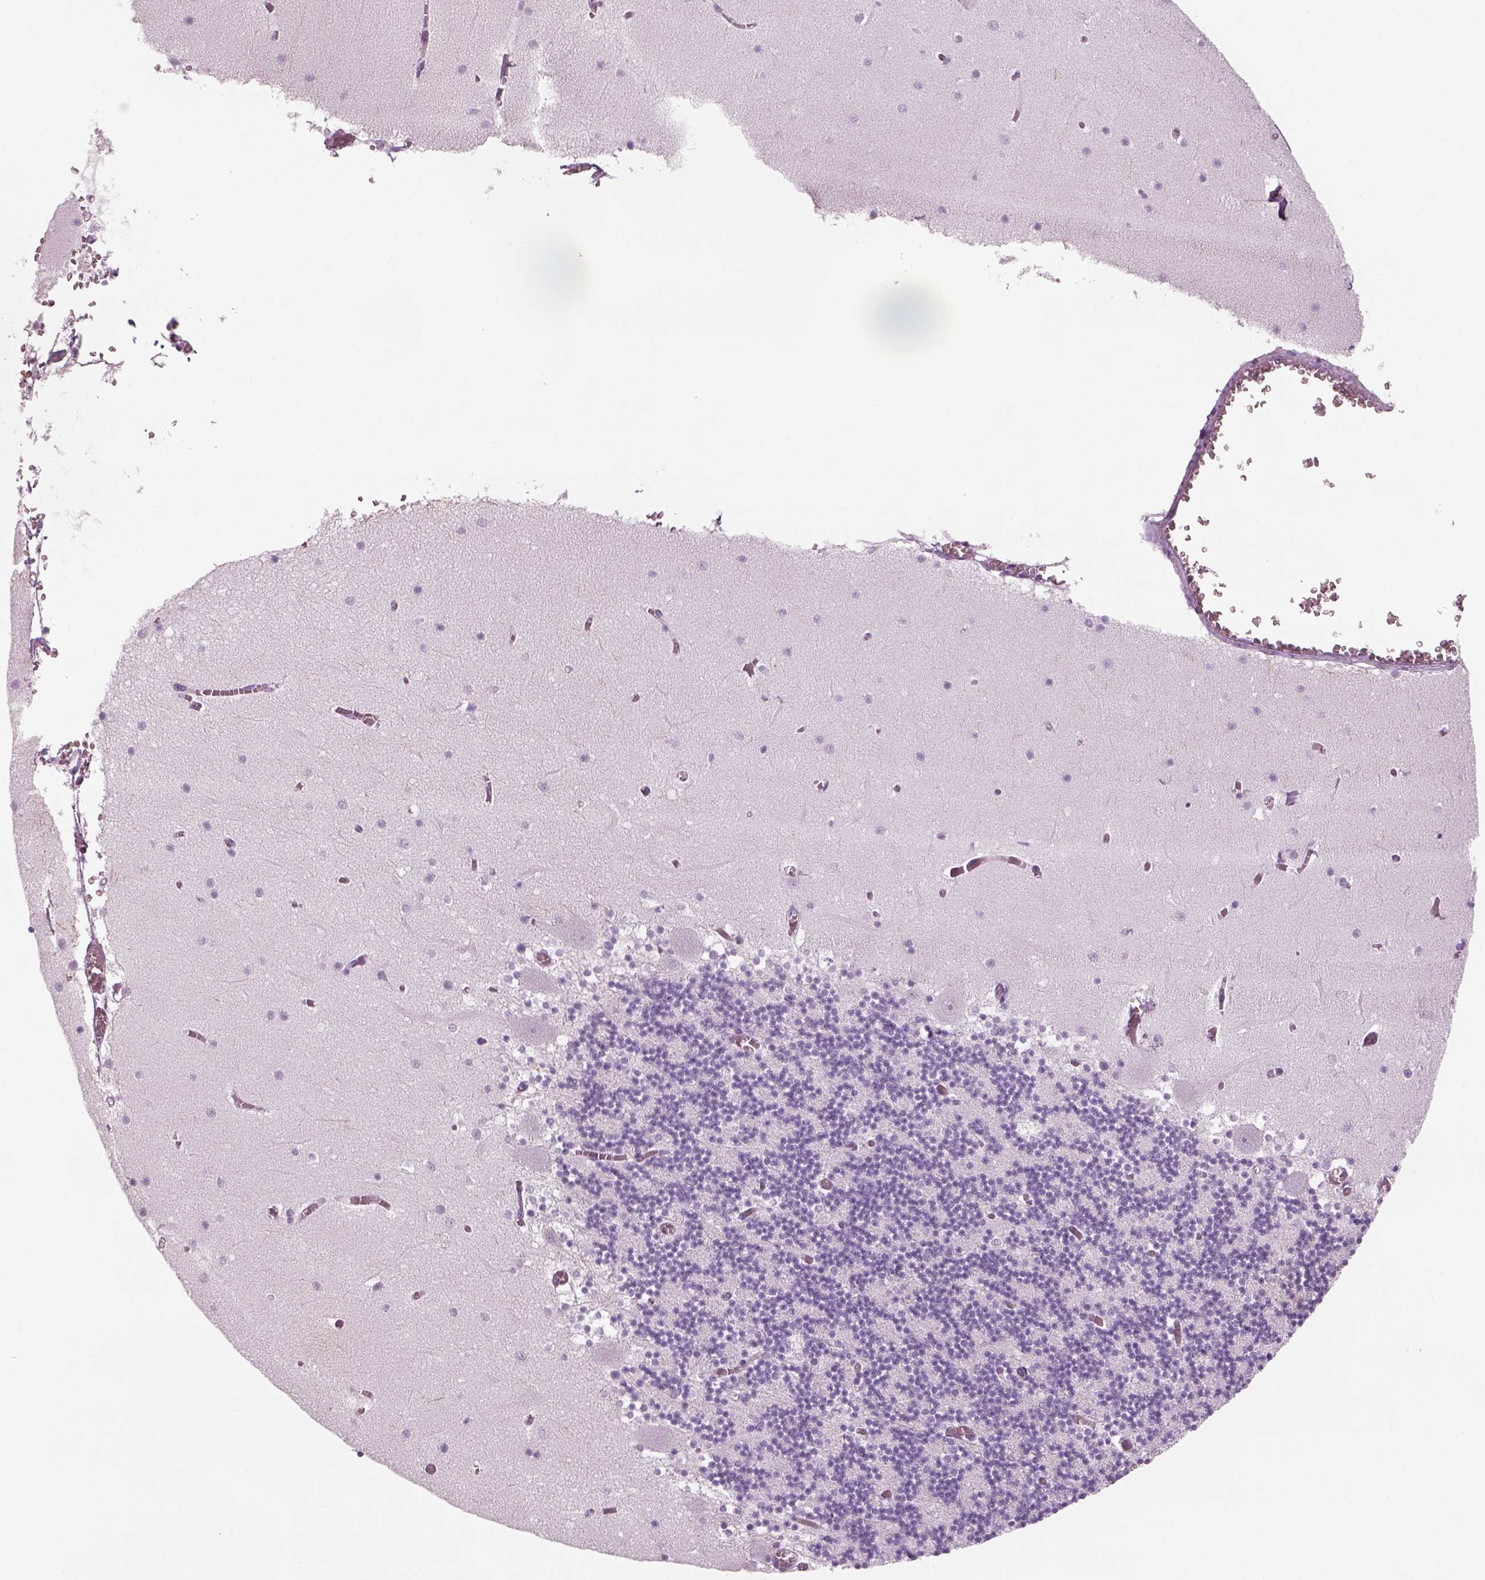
{"staining": {"intensity": "negative", "quantity": "none", "location": "none"}, "tissue": "cerebellum", "cell_type": "Cells in granular layer", "image_type": "normal", "snomed": [{"axis": "morphology", "description": "Normal tissue, NOS"}, {"axis": "topography", "description": "Cerebellum"}], "caption": "Immunohistochemical staining of unremarkable cerebellum exhibits no significant positivity in cells in granular layer.", "gene": "GAS2L2", "patient": {"sex": "female", "age": 28}}